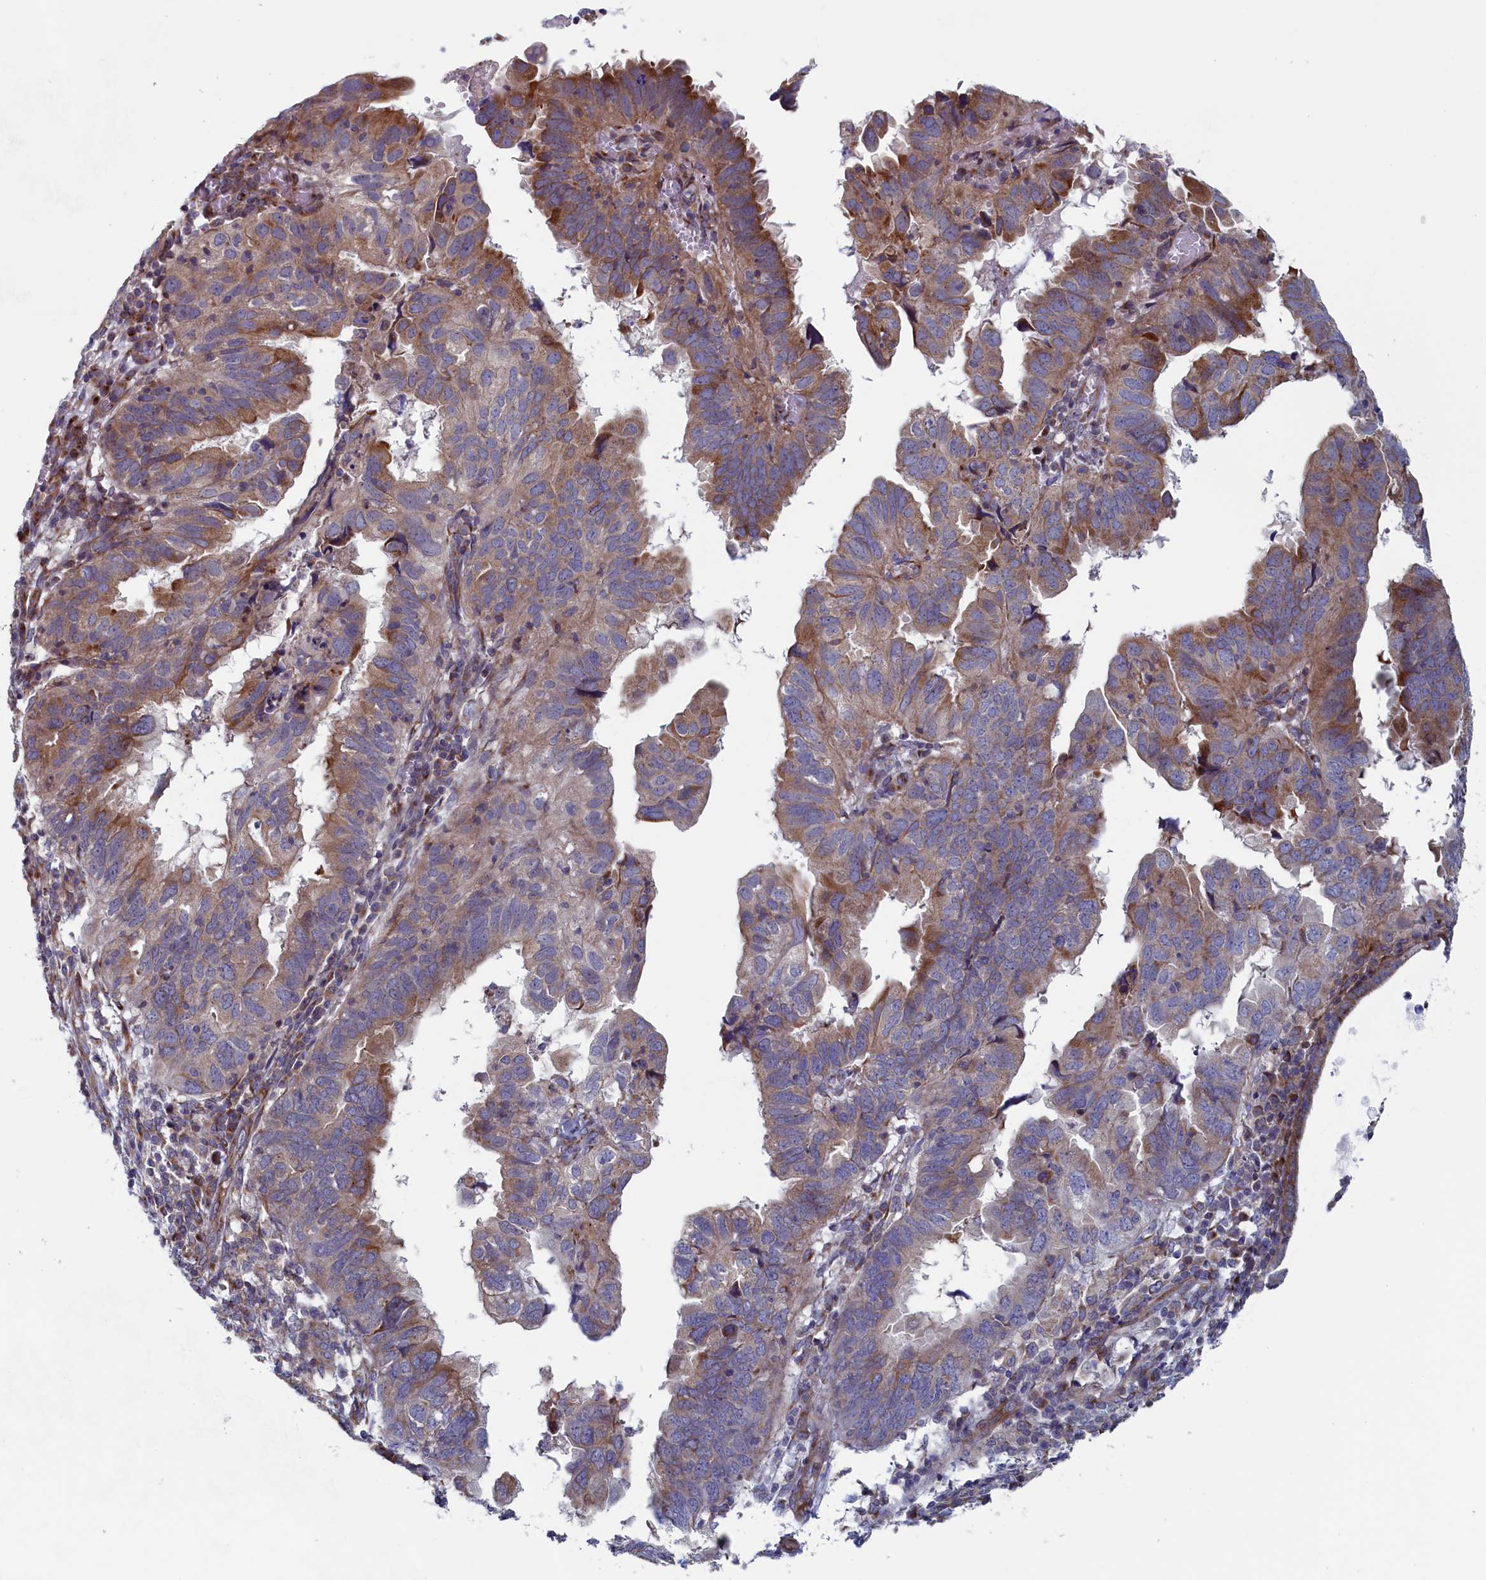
{"staining": {"intensity": "weak", "quantity": "25%-75%", "location": "cytoplasmic/membranous"}, "tissue": "endometrial cancer", "cell_type": "Tumor cells", "image_type": "cancer", "snomed": [{"axis": "morphology", "description": "Adenocarcinoma, NOS"}, {"axis": "topography", "description": "Uterus"}], "caption": "The histopathology image exhibits a brown stain indicating the presence of a protein in the cytoplasmic/membranous of tumor cells in adenocarcinoma (endometrial). The protein of interest is shown in brown color, while the nuclei are stained blue.", "gene": "MTFMT", "patient": {"sex": "female", "age": 77}}